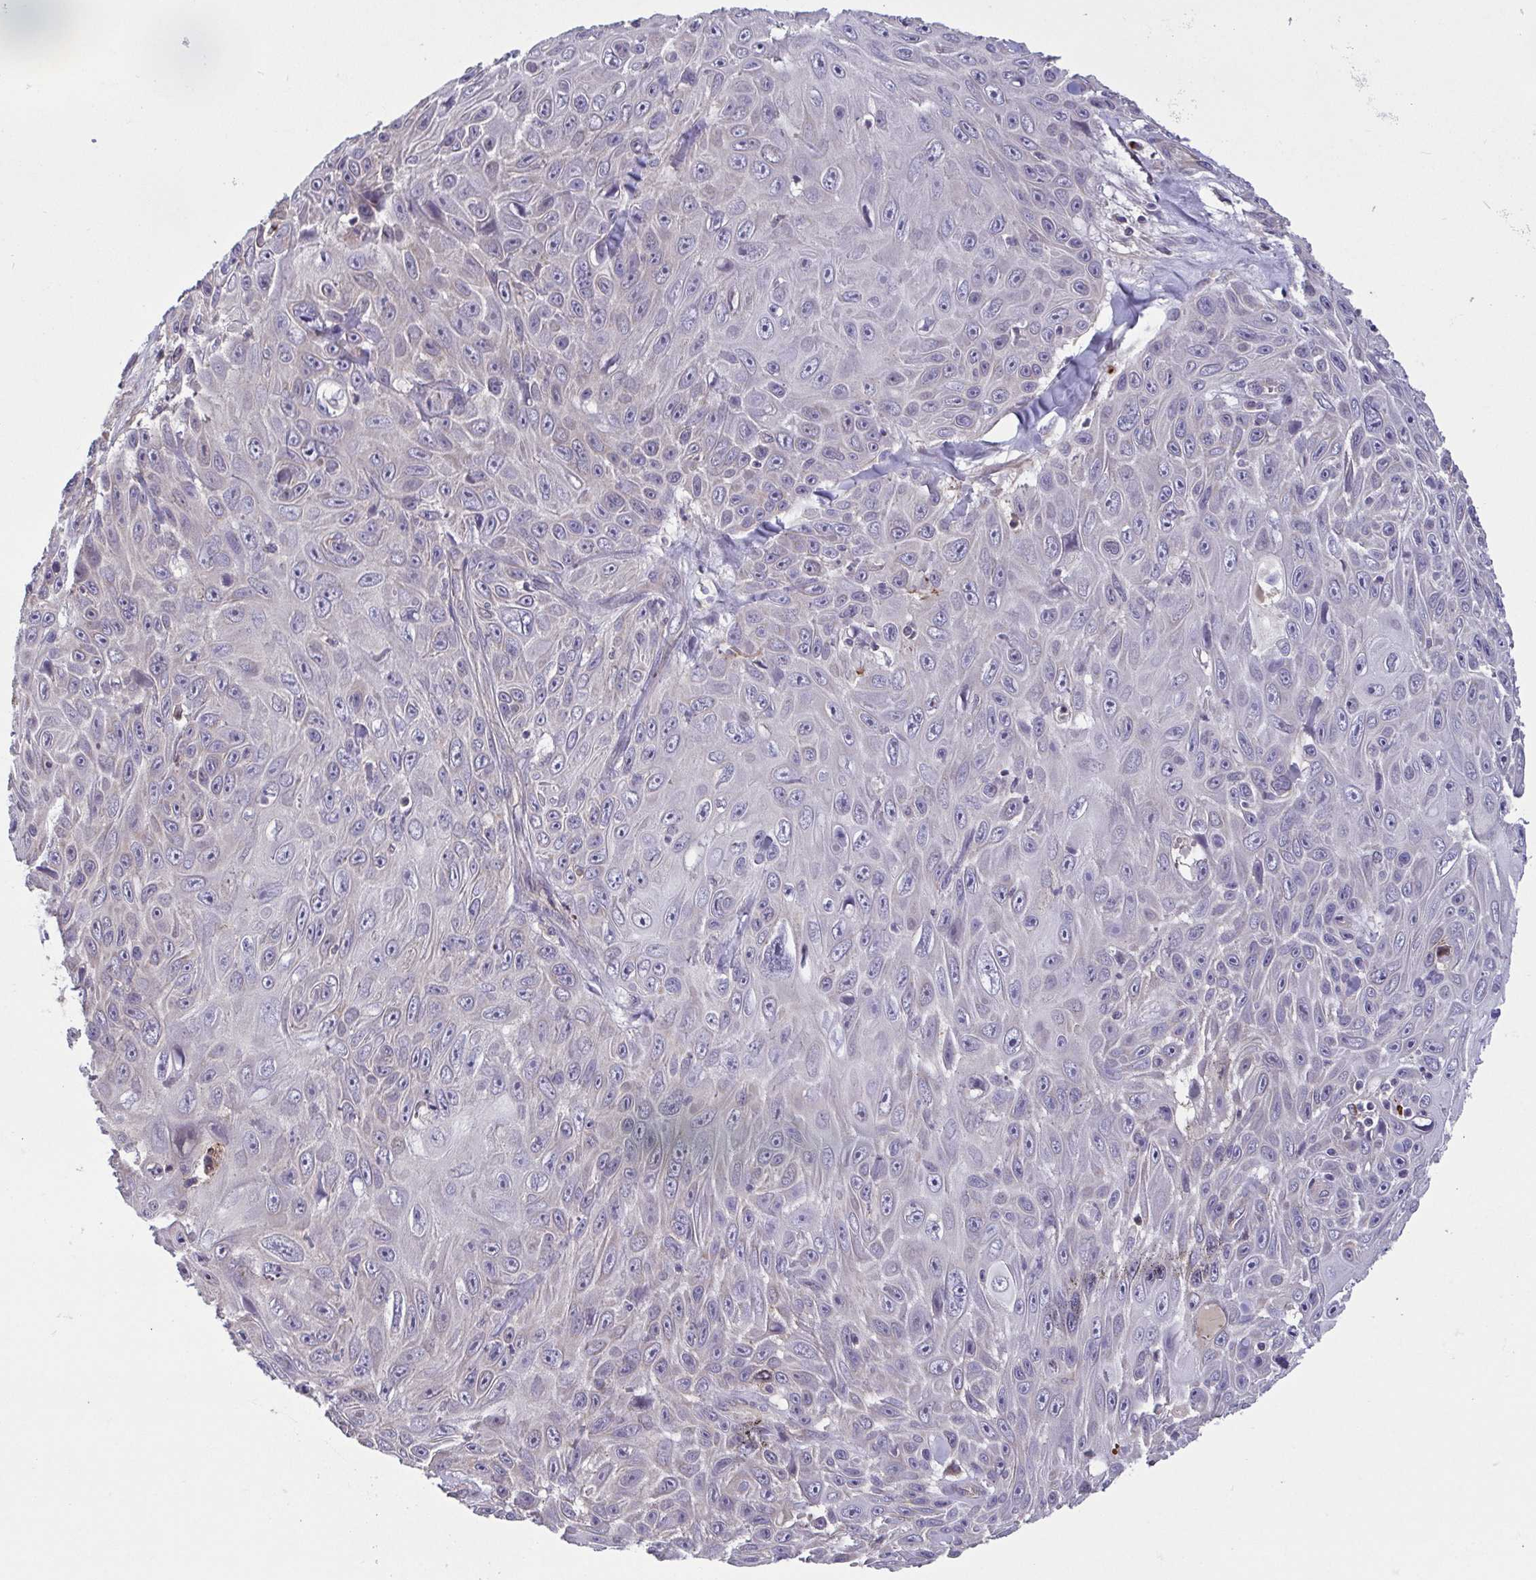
{"staining": {"intensity": "negative", "quantity": "none", "location": "none"}, "tissue": "skin cancer", "cell_type": "Tumor cells", "image_type": "cancer", "snomed": [{"axis": "morphology", "description": "Squamous cell carcinoma, NOS"}, {"axis": "topography", "description": "Skin"}], "caption": "Immunohistochemistry of human squamous cell carcinoma (skin) shows no staining in tumor cells.", "gene": "OSBPL7", "patient": {"sex": "male", "age": 82}}